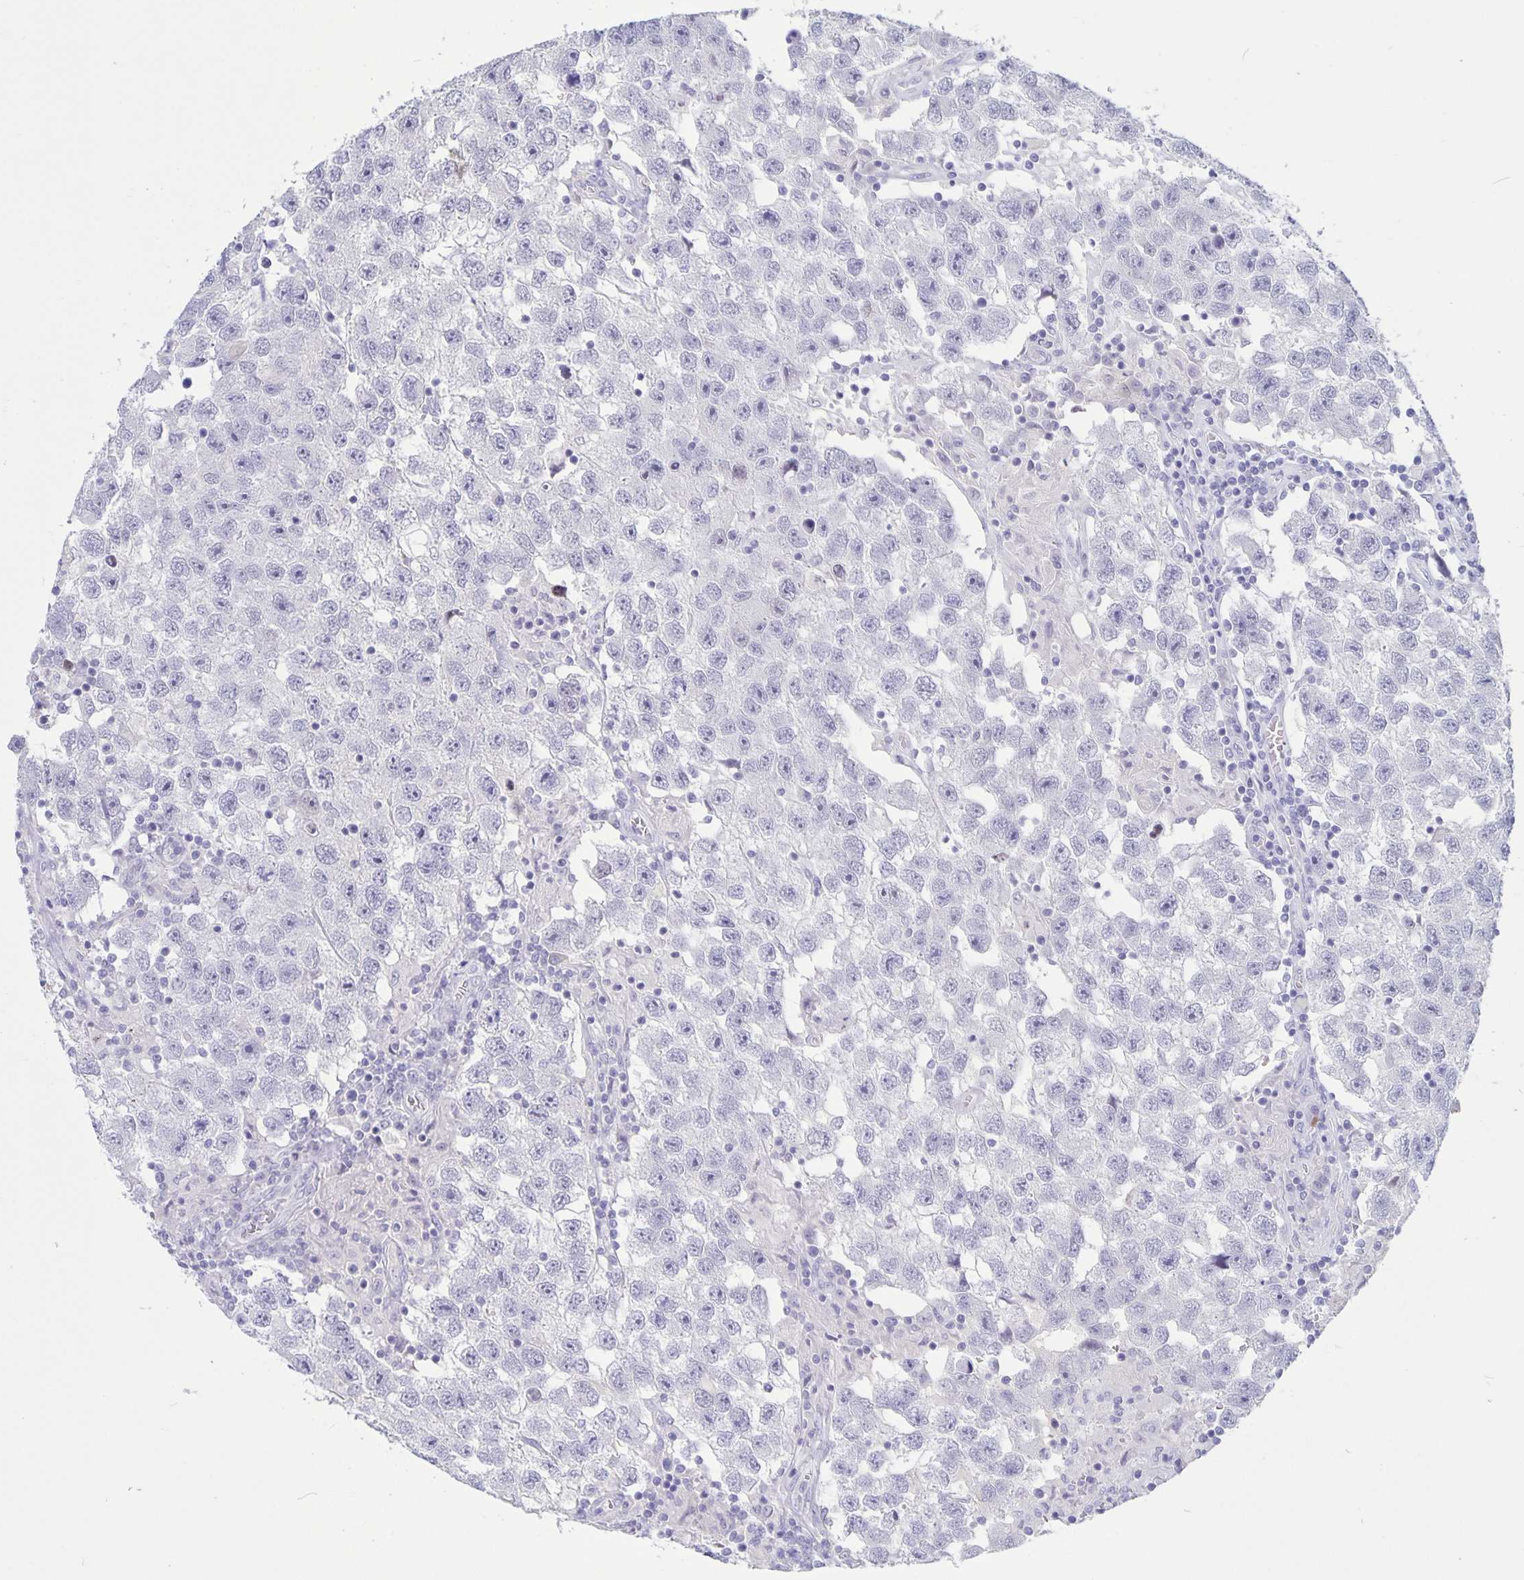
{"staining": {"intensity": "negative", "quantity": "none", "location": "none"}, "tissue": "testis cancer", "cell_type": "Tumor cells", "image_type": "cancer", "snomed": [{"axis": "morphology", "description": "Seminoma, NOS"}, {"axis": "topography", "description": "Testis"}], "caption": "The immunohistochemistry micrograph has no significant expression in tumor cells of testis cancer tissue.", "gene": "BPIFA3", "patient": {"sex": "male", "age": 26}}